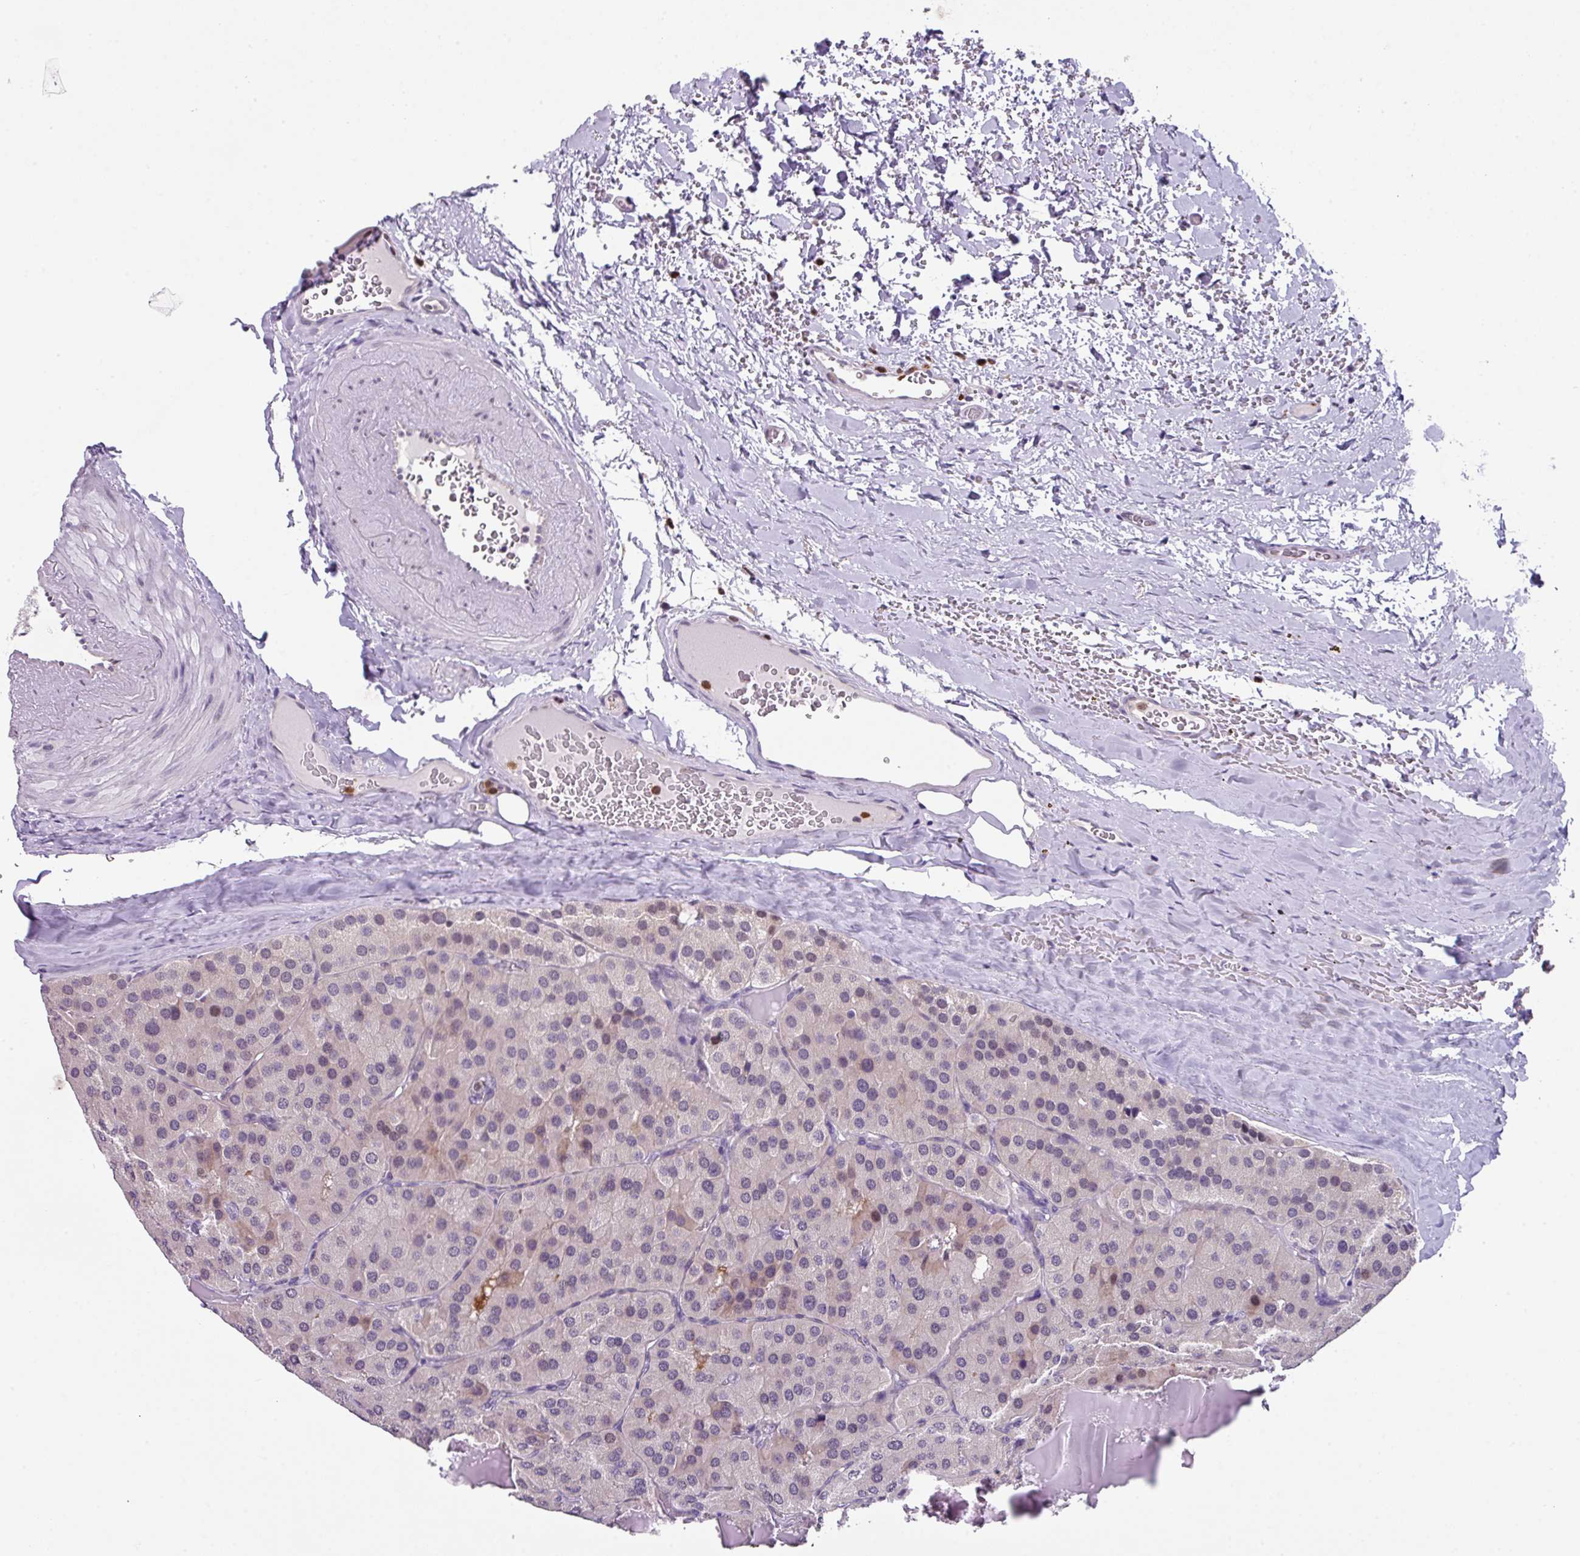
{"staining": {"intensity": "weak", "quantity": "<25%", "location": "nuclear"}, "tissue": "parathyroid gland", "cell_type": "Glandular cells", "image_type": "normal", "snomed": [{"axis": "morphology", "description": "Normal tissue, NOS"}, {"axis": "morphology", "description": "Adenoma, NOS"}, {"axis": "topography", "description": "Parathyroid gland"}], "caption": "Immunohistochemical staining of unremarkable parathyroid gland reveals no significant staining in glandular cells. The staining was performed using DAB to visualize the protein expression in brown, while the nuclei were stained in blue with hematoxylin (Magnification: 20x).", "gene": "ZFP3", "patient": {"sex": "female", "age": 86}}